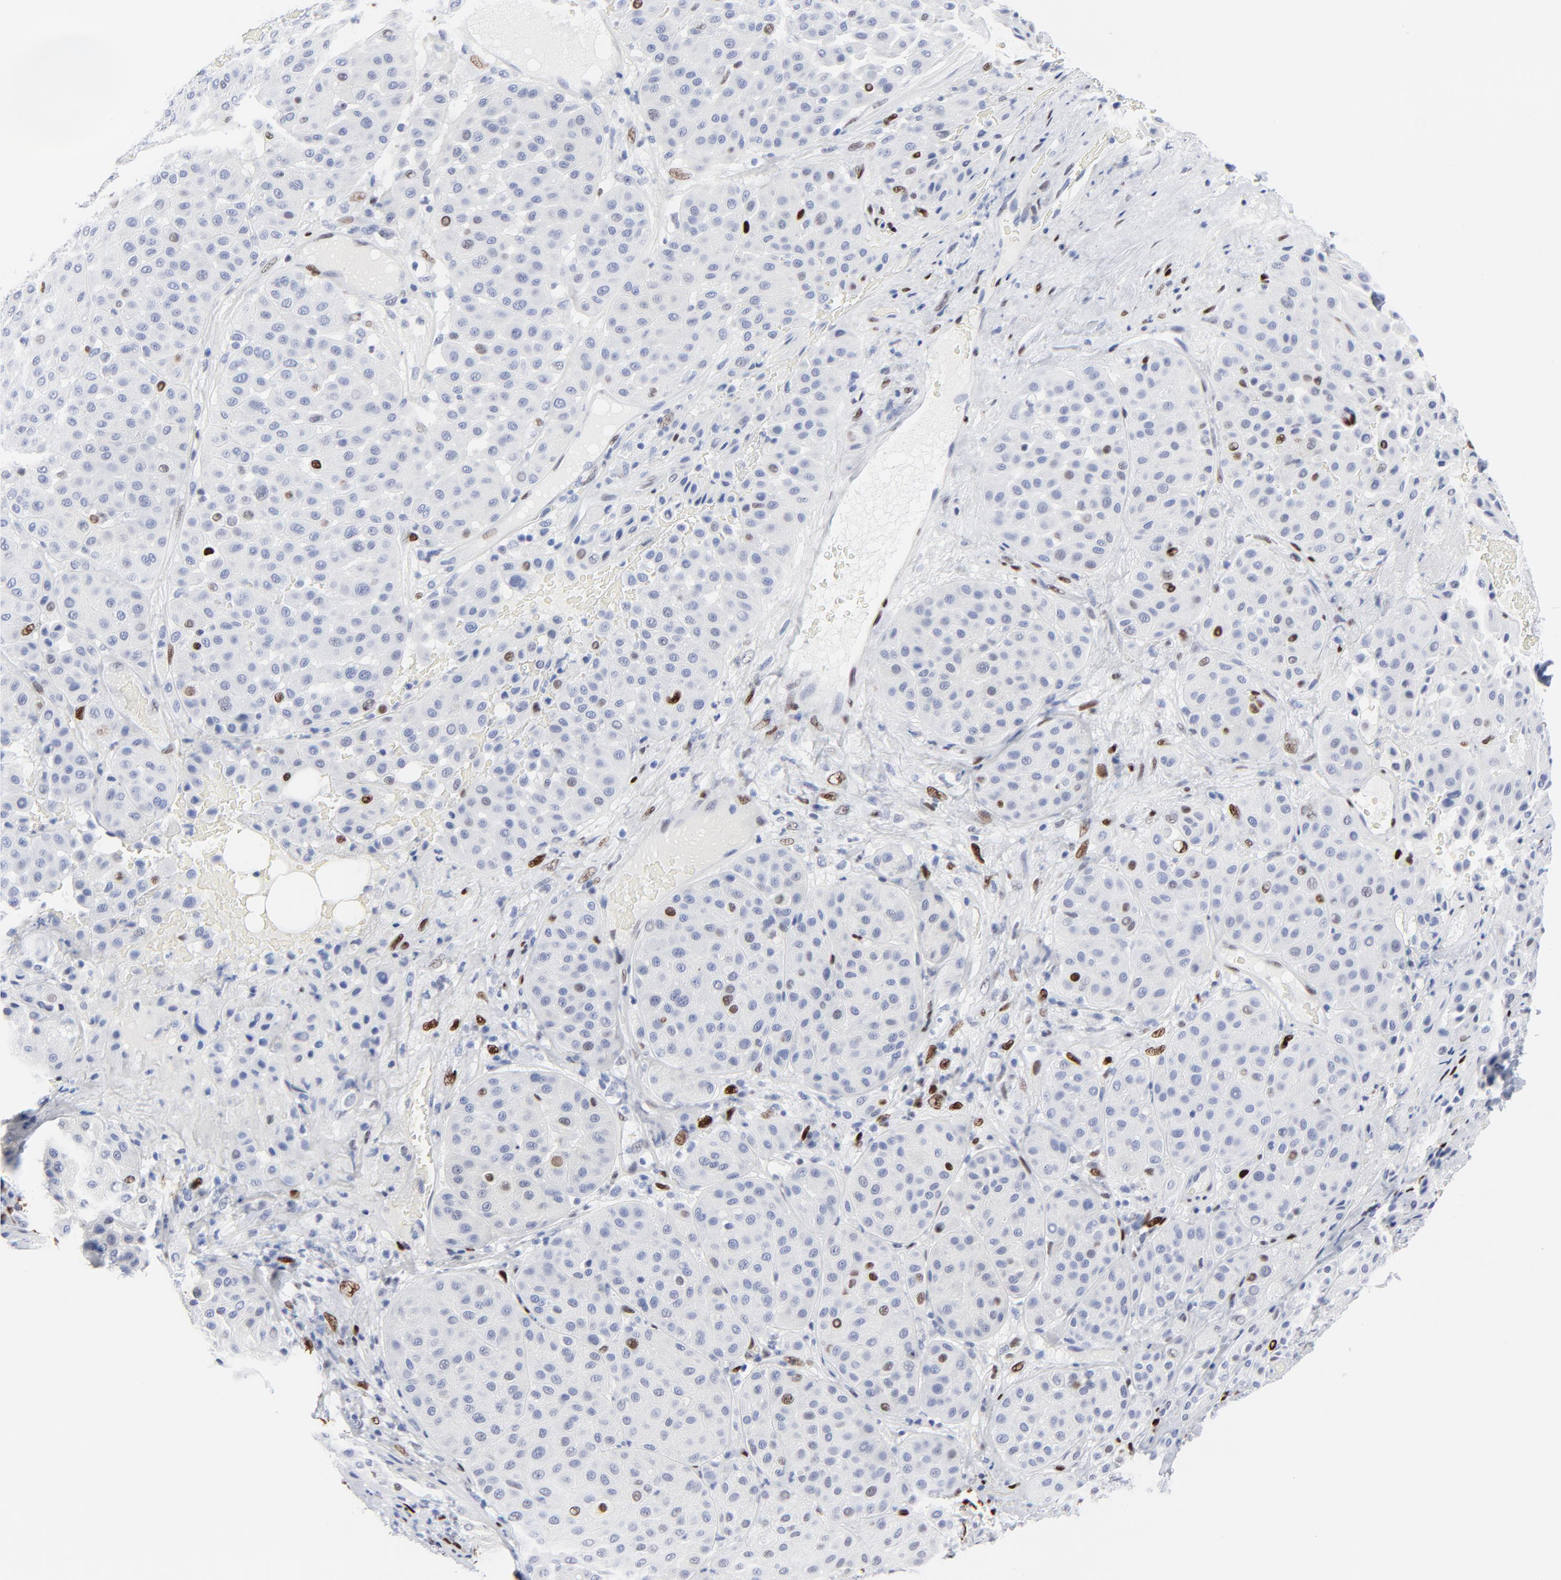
{"staining": {"intensity": "negative", "quantity": "none", "location": "none"}, "tissue": "melanoma", "cell_type": "Tumor cells", "image_type": "cancer", "snomed": [{"axis": "morphology", "description": "Normal tissue, NOS"}, {"axis": "morphology", "description": "Malignant melanoma, Metastatic site"}, {"axis": "topography", "description": "Skin"}], "caption": "This is an immunohistochemistry (IHC) photomicrograph of human malignant melanoma (metastatic site). There is no positivity in tumor cells.", "gene": "JUN", "patient": {"sex": "male", "age": 41}}